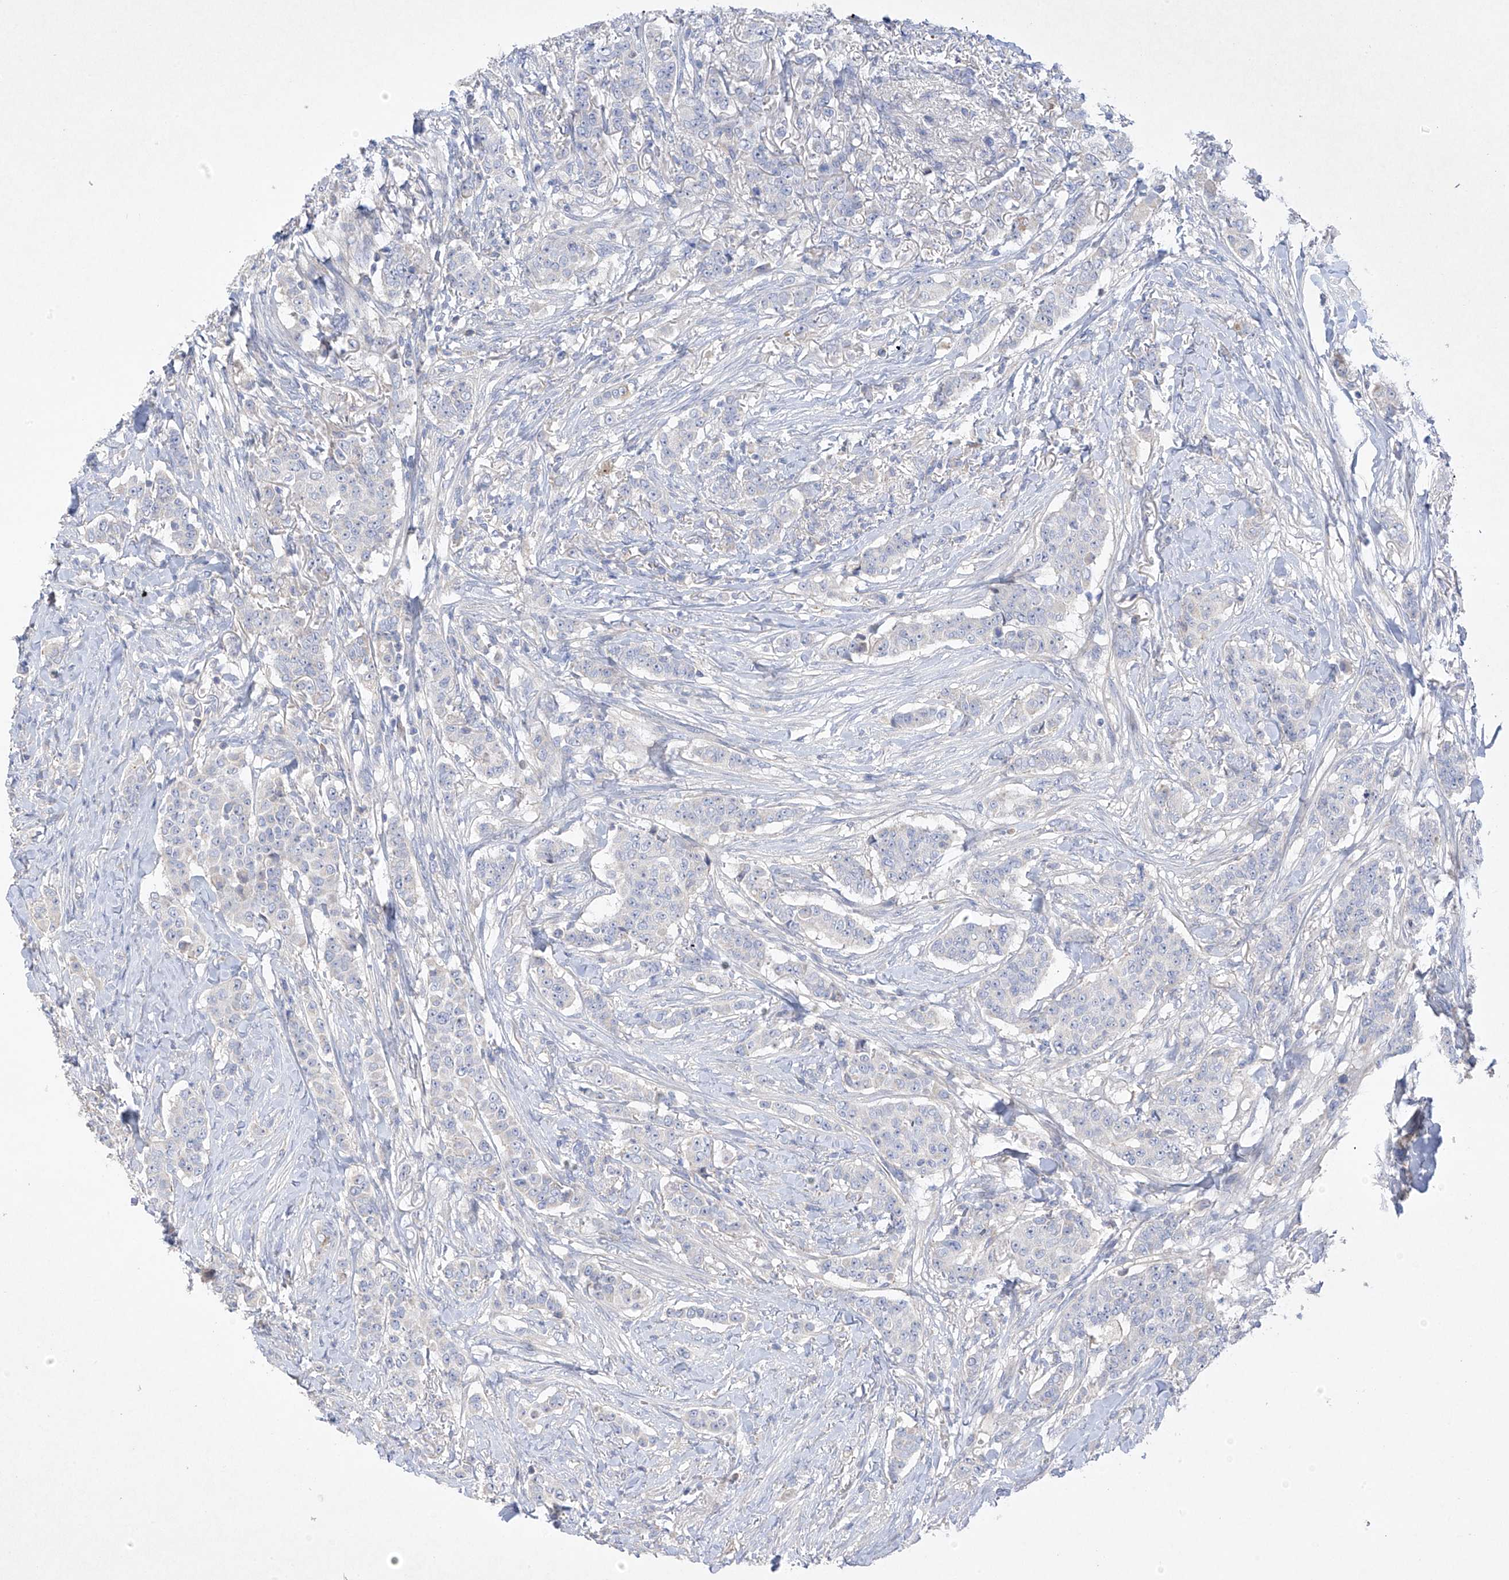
{"staining": {"intensity": "negative", "quantity": "none", "location": "none"}, "tissue": "breast cancer", "cell_type": "Tumor cells", "image_type": "cancer", "snomed": [{"axis": "morphology", "description": "Duct carcinoma"}, {"axis": "topography", "description": "Breast"}], "caption": "High power microscopy histopathology image of an immunohistochemistry (IHC) image of breast cancer (infiltrating ductal carcinoma), revealing no significant expression in tumor cells. The staining was performed using DAB to visualize the protein expression in brown, while the nuclei were stained in blue with hematoxylin (Magnification: 20x).", "gene": "PRSS12", "patient": {"sex": "female", "age": 40}}